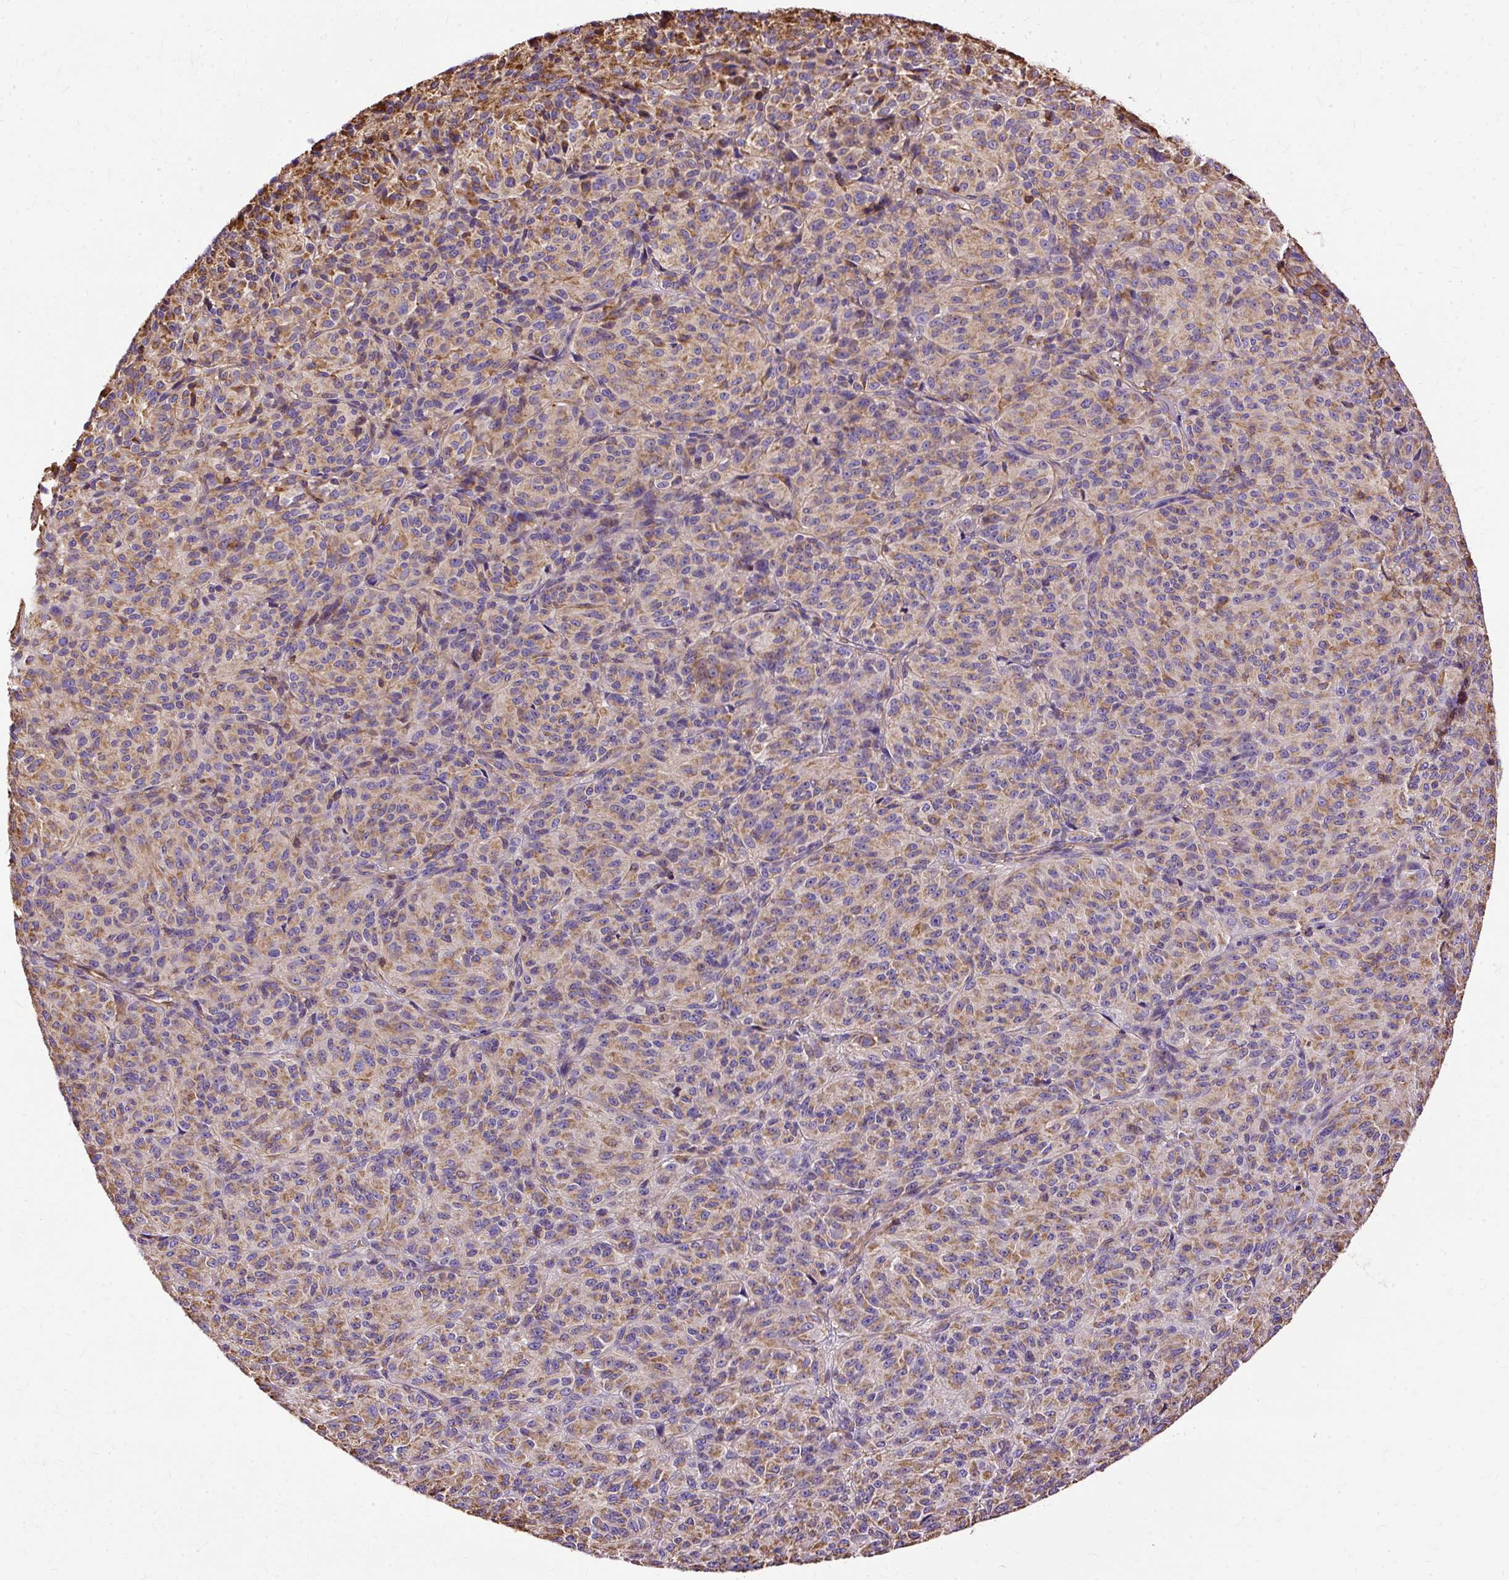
{"staining": {"intensity": "moderate", "quantity": "25%-75%", "location": "cytoplasmic/membranous"}, "tissue": "melanoma", "cell_type": "Tumor cells", "image_type": "cancer", "snomed": [{"axis": "morphology", "description": "Malignant melanoma, Metastatic site"}, {"axis": "topography", "description": "Brain"}], "caption": "Malignant melanoma (metastatic site) stained with IHC exhibits moderate cytoplasmic/membranous expression in approximately 25%-75% of tumor cells.", "gene": "KLHL11", "patient": {"sex": "female", "age": 56}}